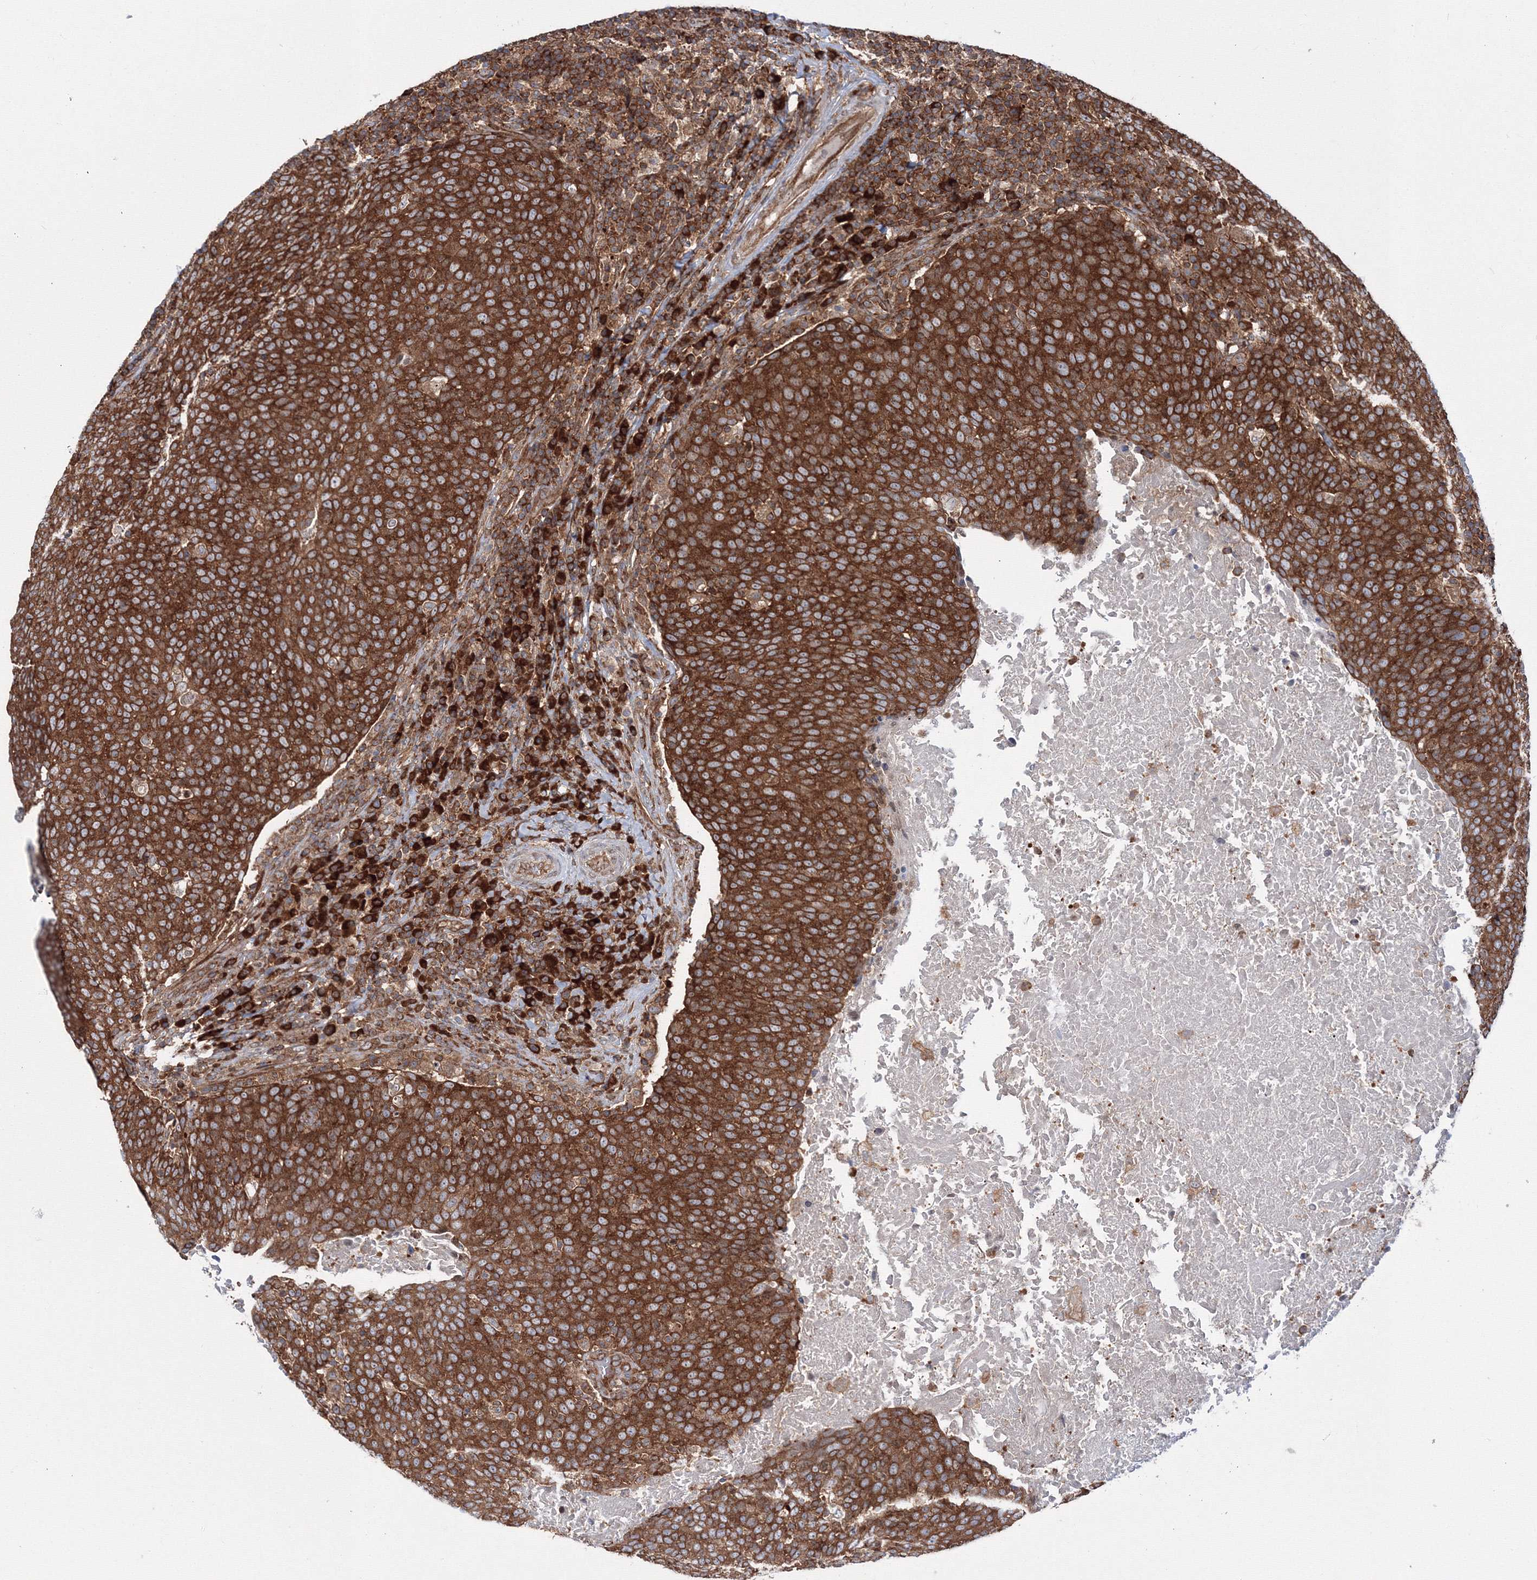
{"staining": {"intensity": "strong", "quantity": ">75%", "location": "cytoplasmic/membranous"}, "tissue": "head and neck cancer", "cell_type": "Tumor cells", "image_type": "cancer", "snomed": [{"axis": "morphology", "description": "Squamous cell carcinoma, NOS"}, {"axis": "morphology", "description": "Squamous cell carcinoma, metastatic, NOS"}, {"axis": "topography", "description": "Lymph node"}, {"axis": "topography", "description": "Head-Neck"}], "caption": "Human head and neck cancer (metastatic squamous cell carcinoma) stained with a brown dye displays strong cytoplasmic/membranous positive staining in approximately >75% of tumor cells.", "gene": "HARS1", "patient": {"sex": "male", "age": 62}}